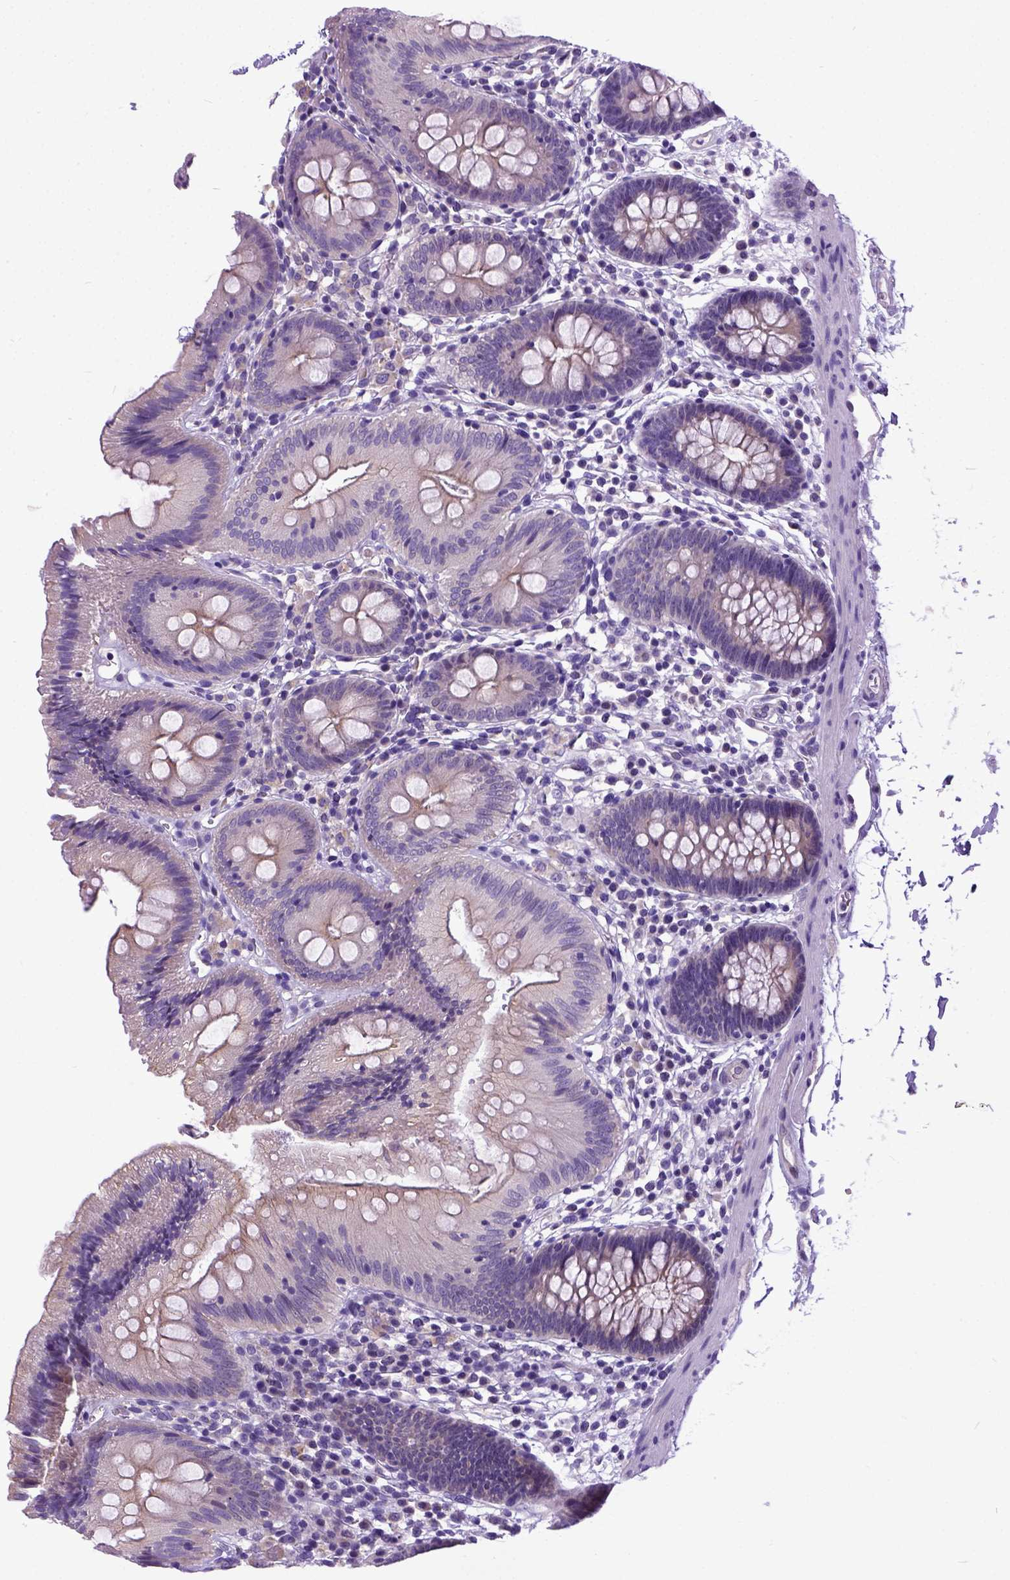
{"staining": {"intensity": "negative", "quantity": "none", "location": "none"}, "tissue": "colon", "cell_type": "Endothelial cells", "image_type": "normal", "snomed": [{"axis": "morphology", "description": "Normal tissue, NOS"}, {"axis": "topography", "description": "Colon"}], "caption": "This is an IHC image of benign human colon. There is no expression in endothelial cells.", "gene": "NEK5", "patient": {"sex": "male", "age": 70}}